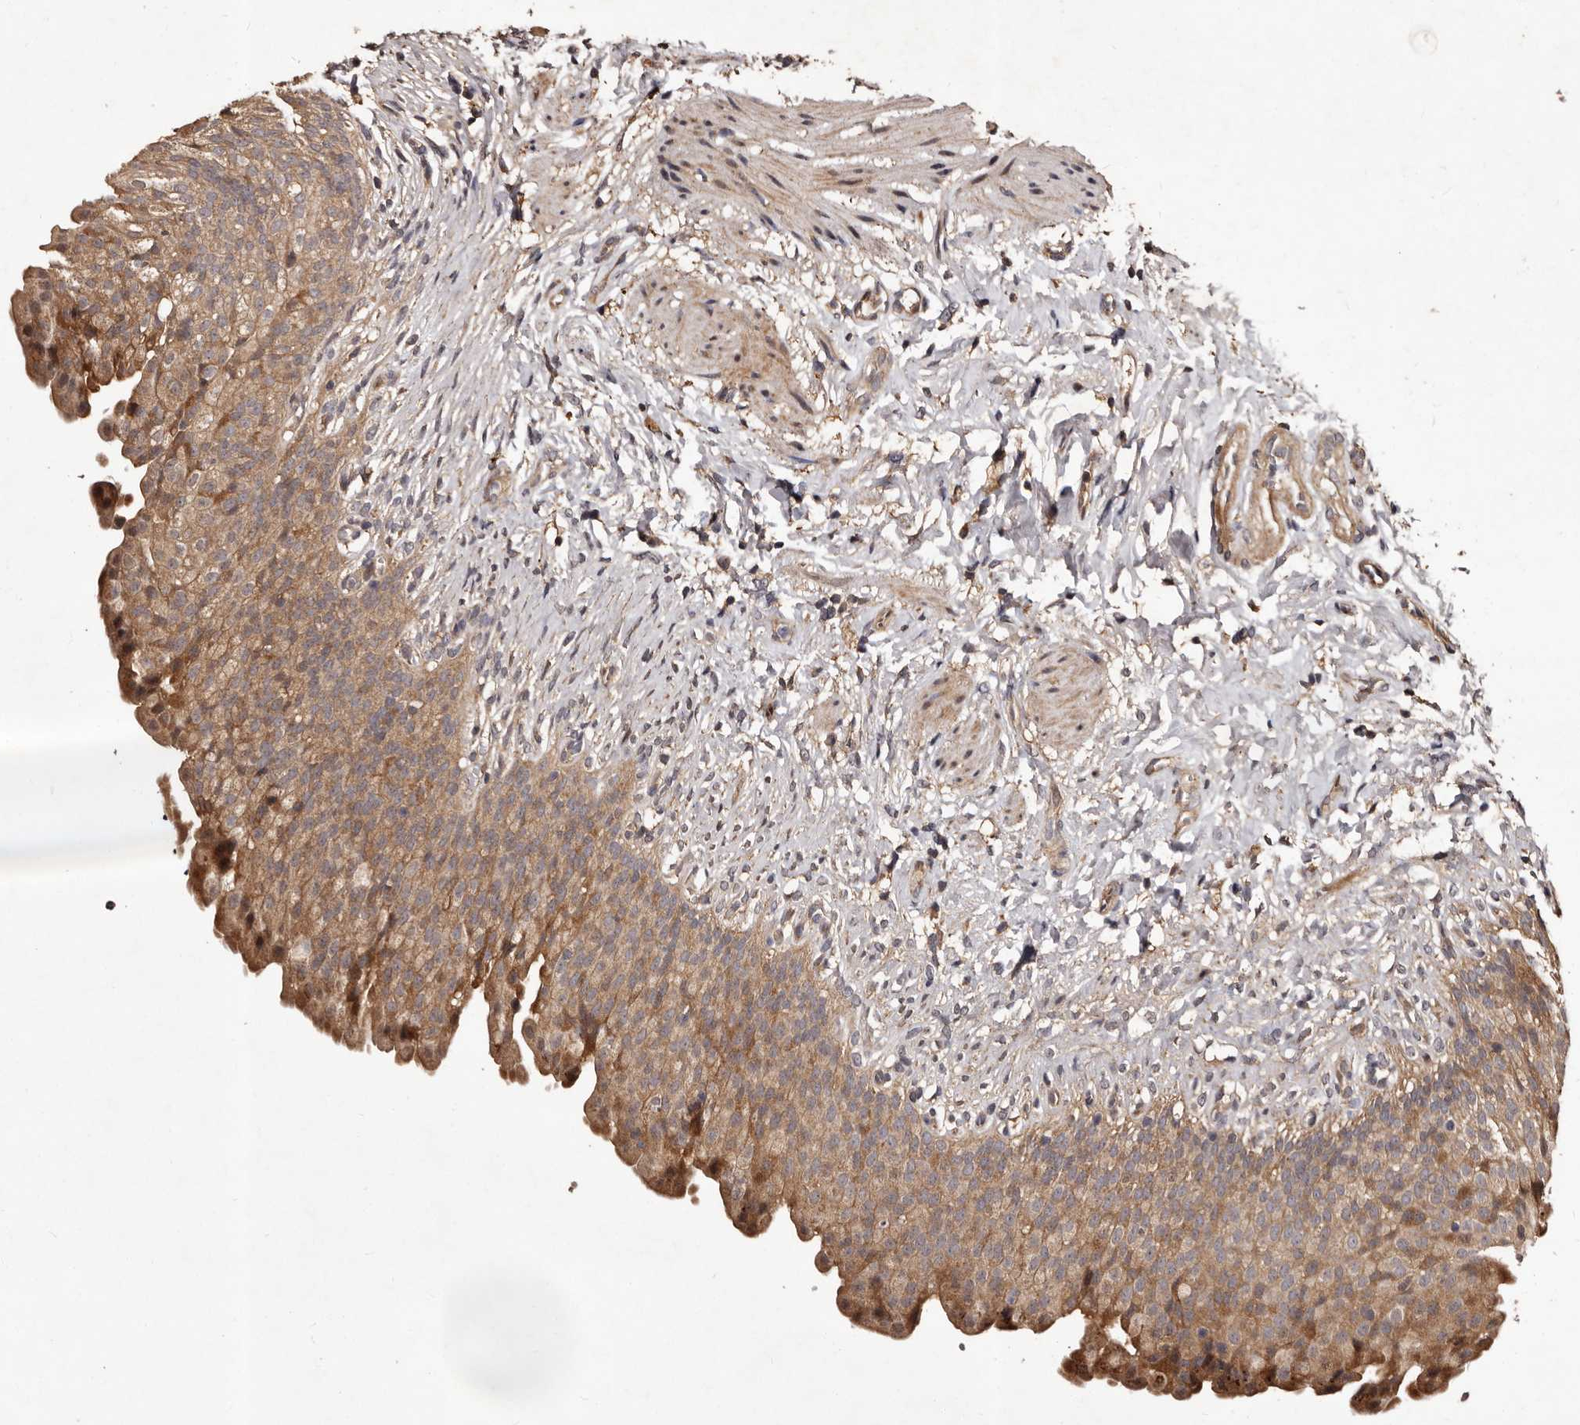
{"staining": {"intensity": "moderate", "quantity": "25%-75%", "location": "cytoplasmic/membranous"}, "tissue": "urinary bladder", "cell_type": "Urothelial cells", "image_type": "normal", "snomed": [{"axis": "morphology", "description": "Normal tissue, NOS"}, {"axis": "topography", "description": "Urinary bladder"}], "caption": "The photomicrograph reveals a brown stain indicating the presence of a protein in the cytoplasmic/membranous of urothelial cells in urinary bladder.", "gene": "MKRN3", "patient": {"sex": "female", "age": 79}}